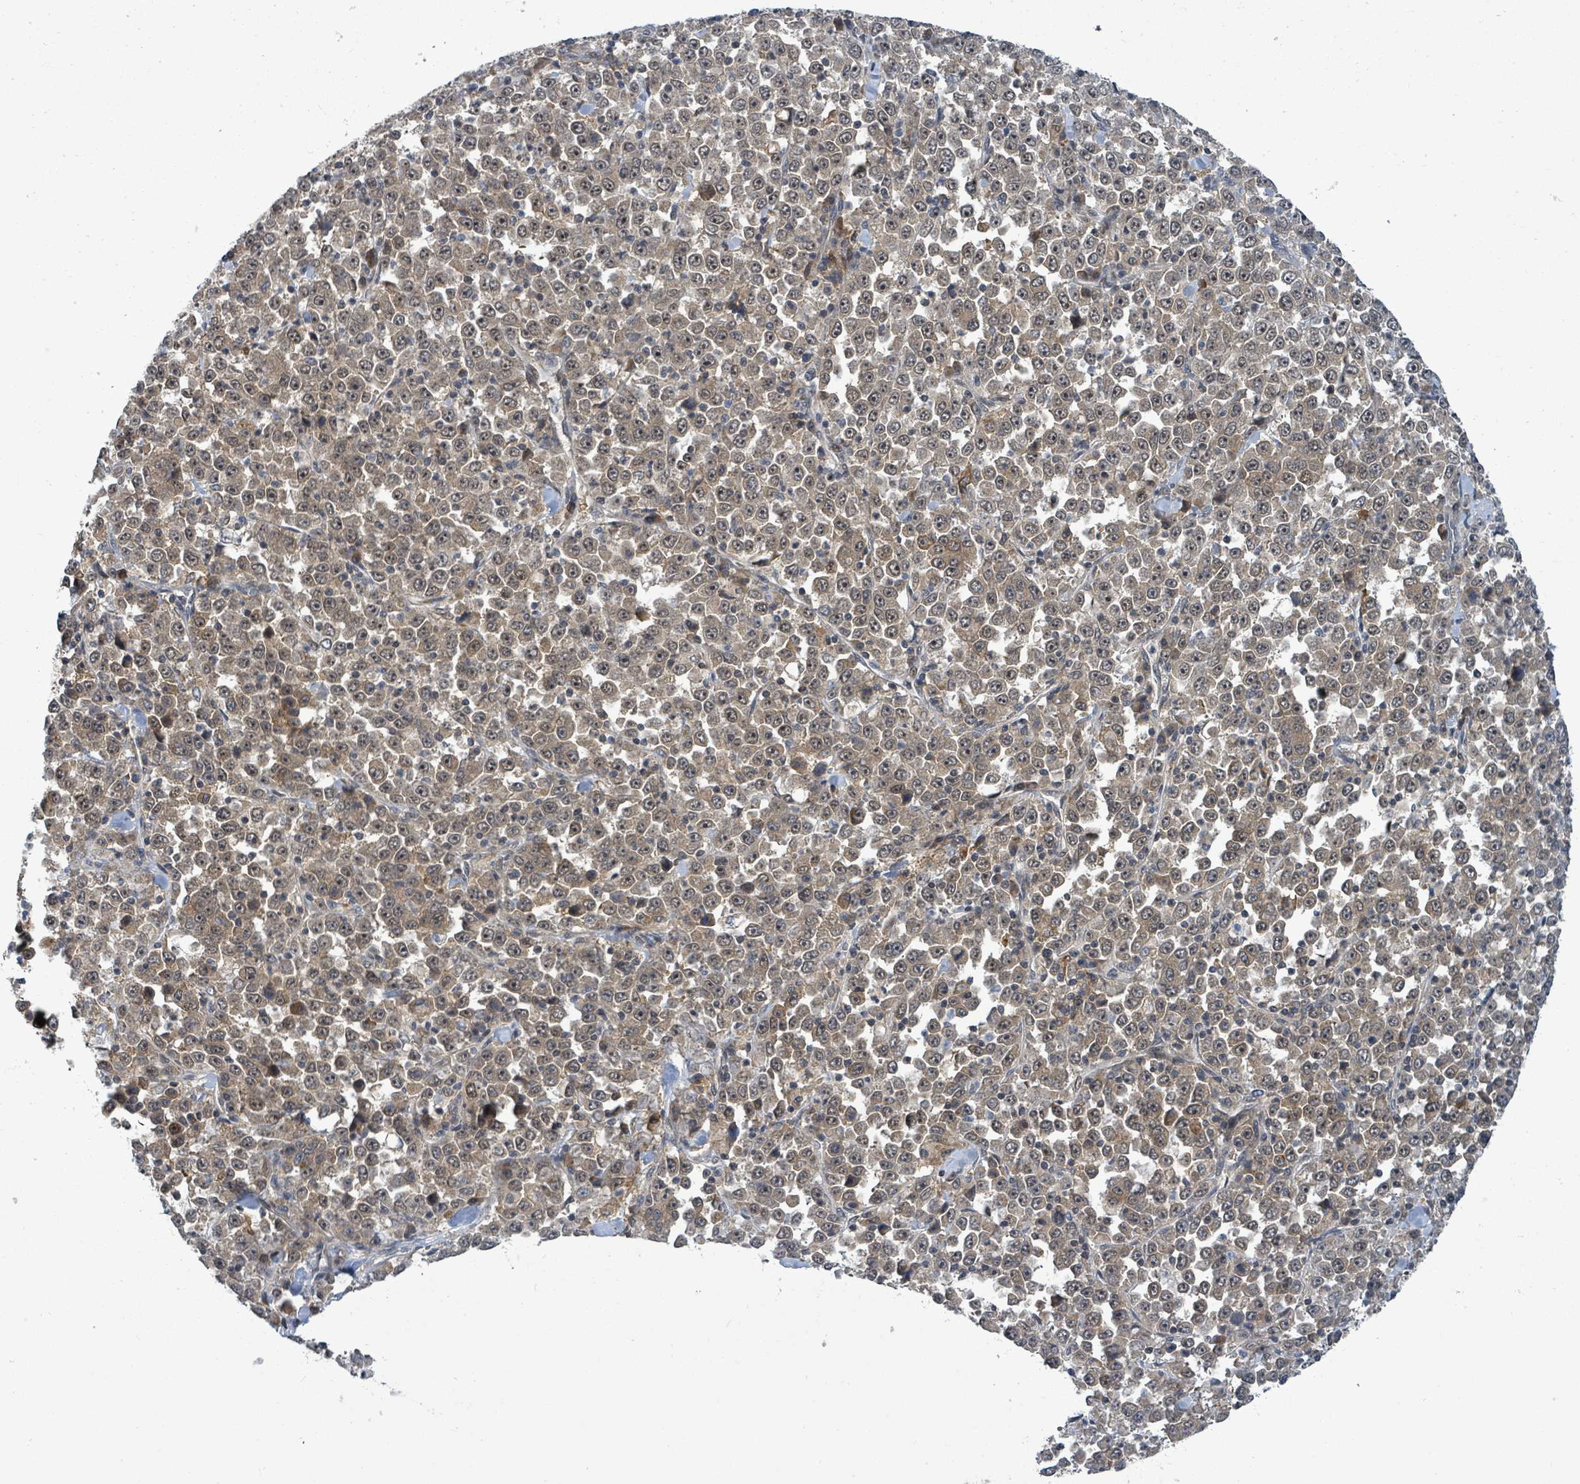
{"staining": {"intensity": "weak", "quantity": "25%-75%", "location": "cytoplasmic/membranous"}, "tissue": "stomach cancer", "cell_type": "Tumor cells", "image_type": "cancer", "snomed": [{"axis": "morphology", "description": "Normal tissue, NOS"}, {"axis": "morphology", "description": "Adenocarcinoma, NOS"}, {"axis": "topography", "description": "Stomach, upper"}, {"axis": "topography", "description": "Stomach"}], "caption": "Immunohistochemistry of adenocarcinoma (stomach) displays low levels of weak cytoplasmic/membranous expression in about 25%-75% of tumor cells.", "gene": "FBXO6", "patient": {"sex": "male", "age": 59}}